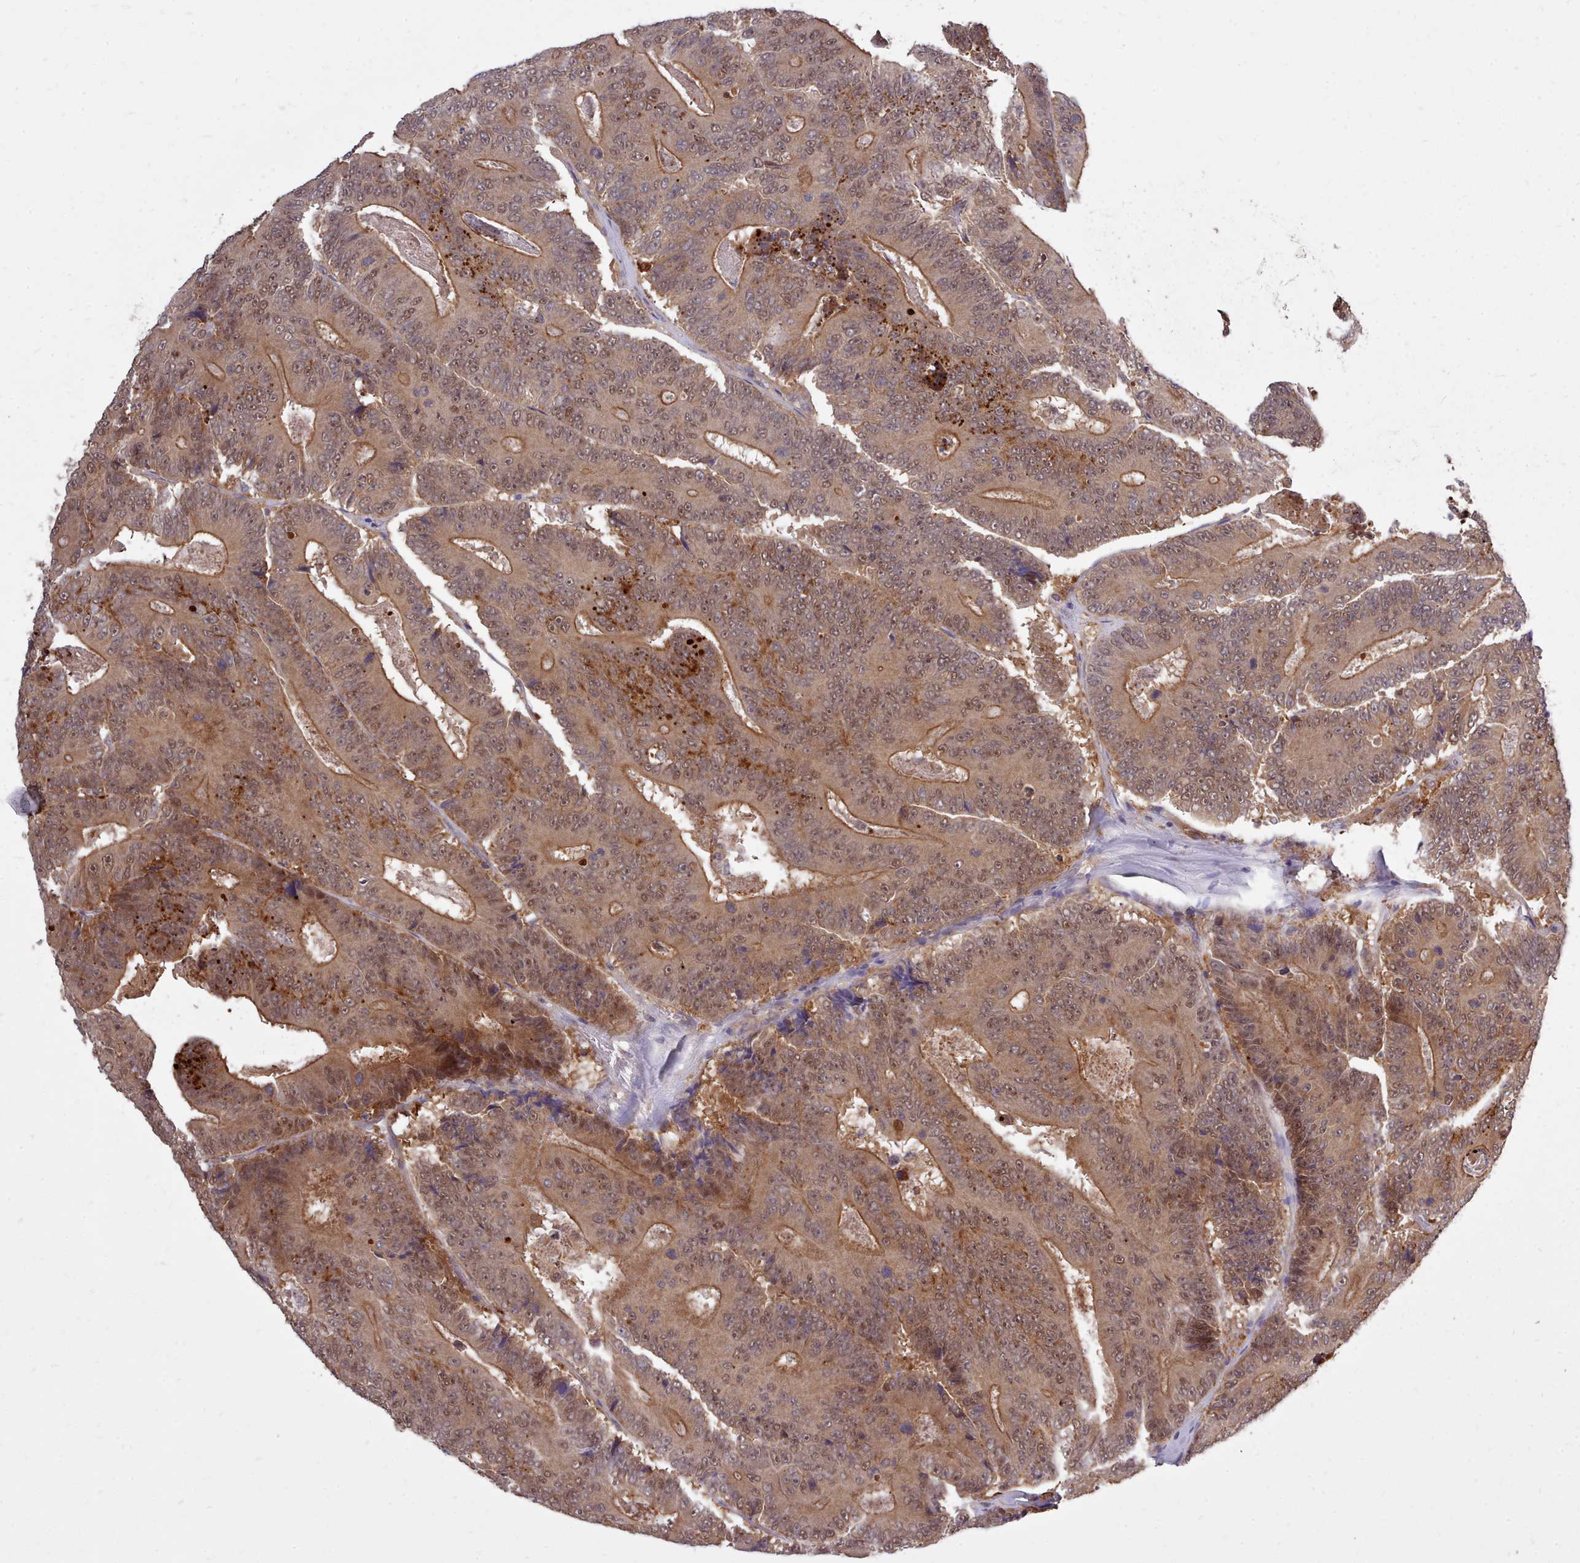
{"staining": {"intensity": "moderate", "quantity": ">75%", "location": "cytoplasmic/membranous,nuclear"}, "tissue": "colorectal cancer", "cell_type": "Tumor cells", "image_type": "cancer", "snomed": [{"axis": "morphology", "description": "Adenocarcinoma, NOS"}, {"axis": "topography", "description": "Colon"}], "caption": "A micrograph of colorectal cancer (adenocarcinoma) stained for a protein reveals moderate cytoplasmic/membranous and nuclear brown staining in tumor cells.", "gene": "AHCY", "patient": {"sex": "male", "age": 83}}